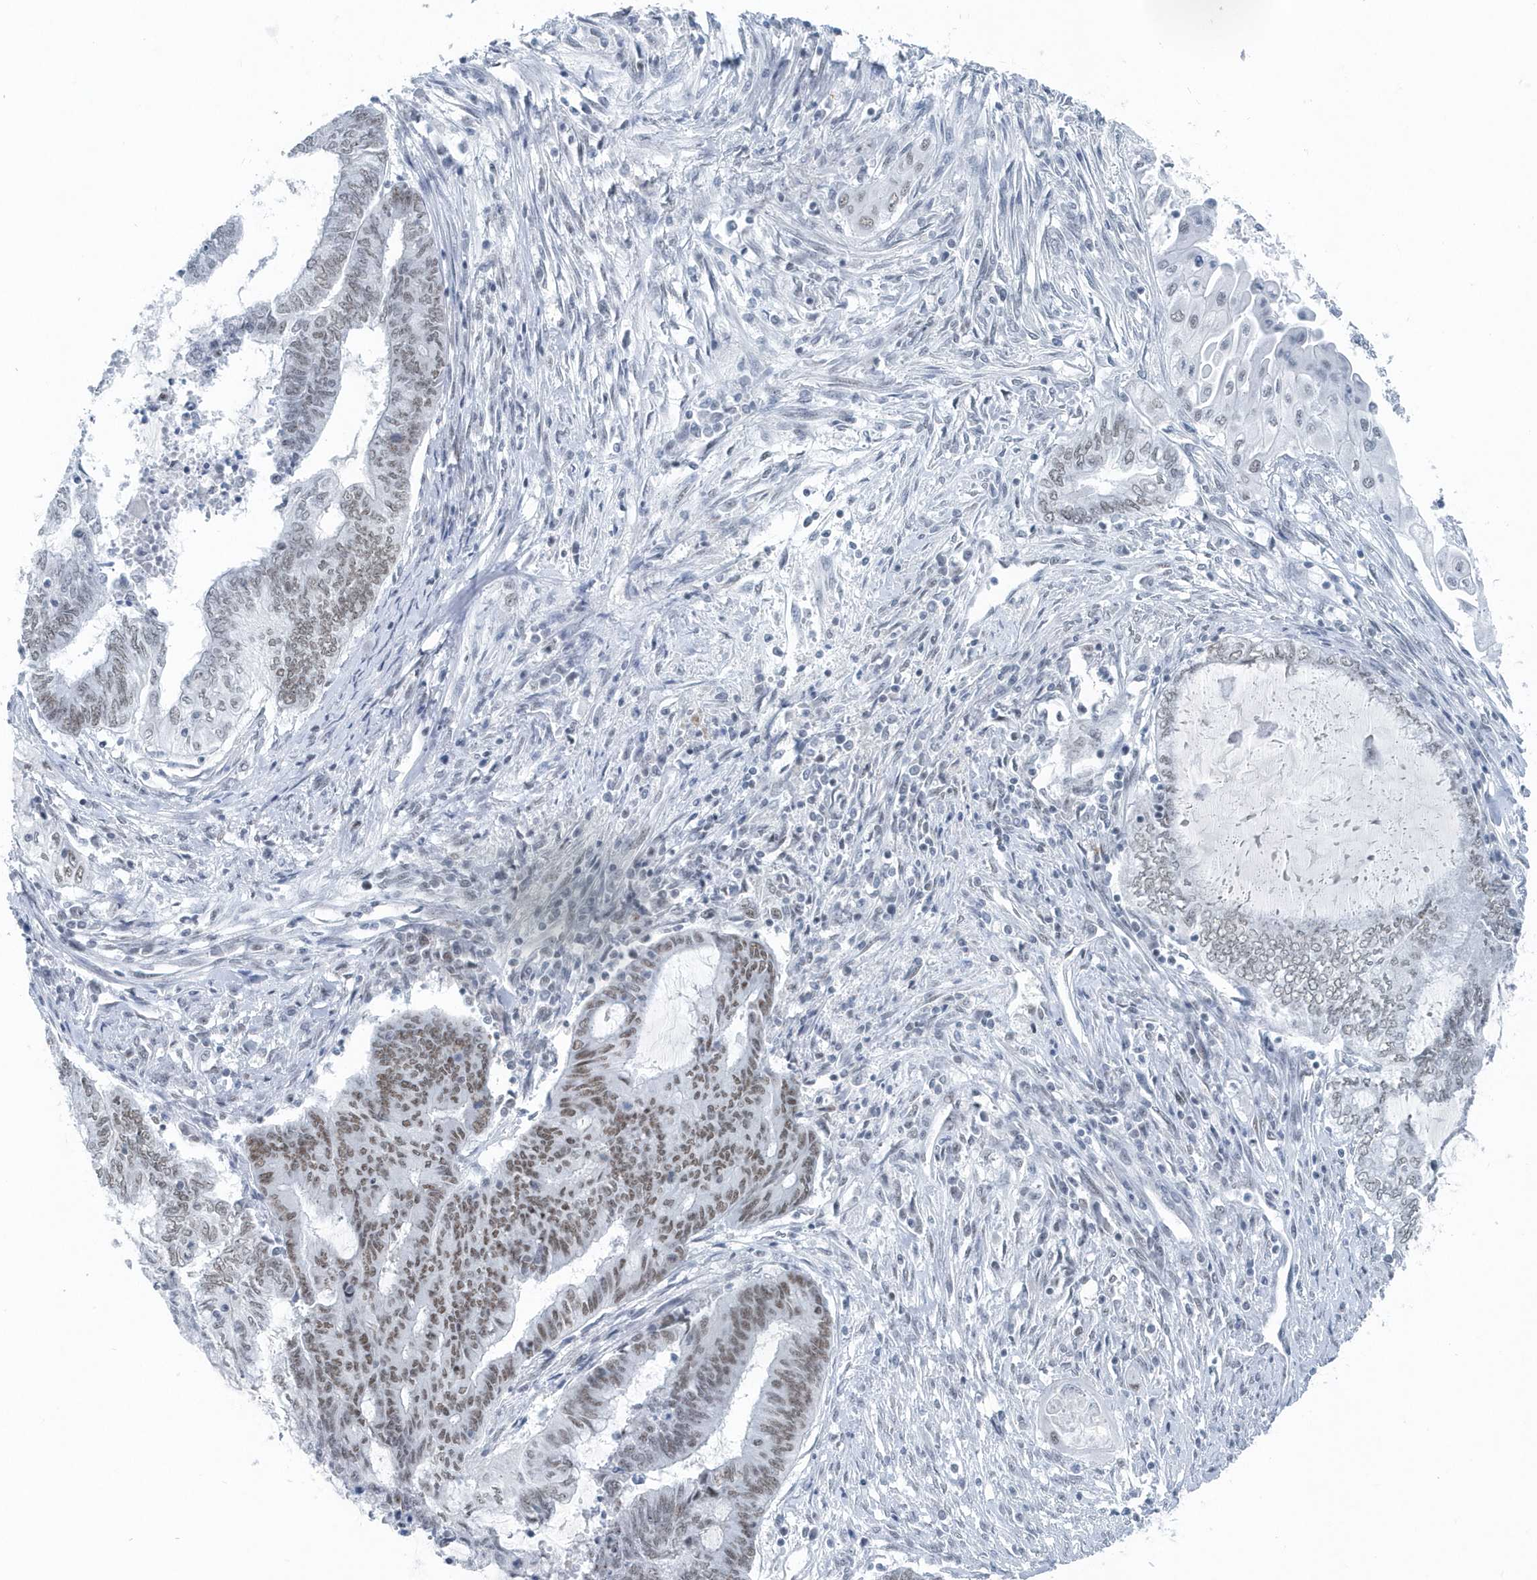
{"staining": {"intensity": "moderate", "quantity": "<25%", "location": "nuclear"}, "tissue": "endometrial cancer", "cell_type": "Tumor cells", "image_type": "cancer", "snomed": [{"axis": "morphology", "description": "Adenocarcinoma, NOS"}, {"axis": "topography", "description": "Uterus"}, {"axis": "topography", "description": "Endometrium"}], "caption": "A brown stain shows moderate nuclear expression of a protein in human endometrial adenocarcinoma tumor cells.", "gene": "FIP1L1", "patient": {"sex": "female", "age": 70}}